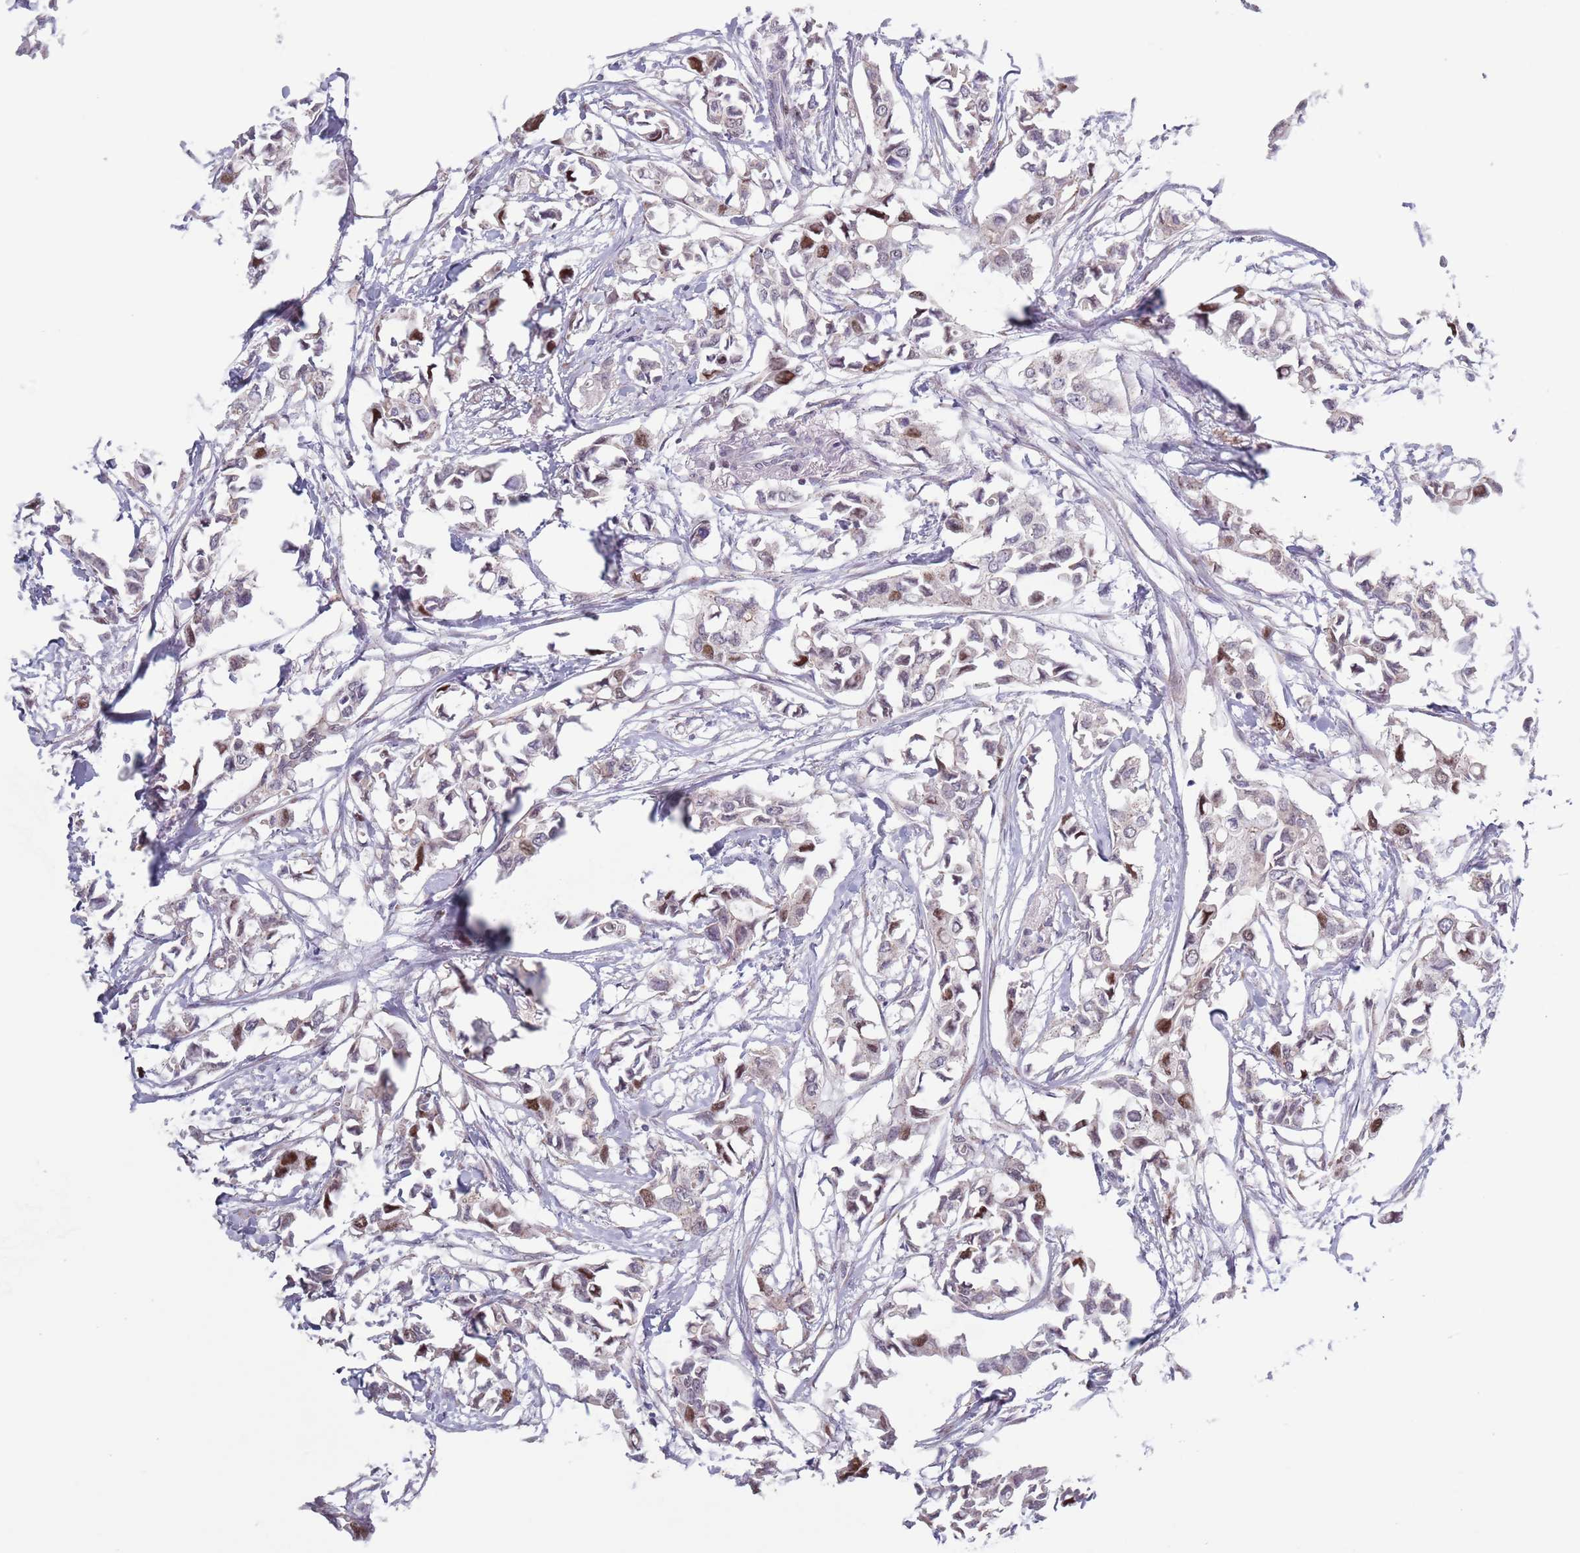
{"staining": {"intensity": "moderate", "quantity": "<25%", "location": "cytoplasmic/membranous,nuclear"}, "tissue": "breast cancer", "cell_type": "Tumor cells", "image_type": "cancer", "snomed": [{"axis": "morphology", "description": "Duct carcinoma"}, {"axis": "topography", "description": "Breast"}], "caption": "Tumor cells exhibit low levels of moderate cytoplasmic/membranous and nuclear positivity in about <25% of cells in human breast cancer (invasive ductal carcinoma). The staining is performed using DAB brown chromogen to label protein expression. The nuclei are counter-stained blue using hematoxylin.", "gene": "ZKSCAN2", "patient": {"sex": "female", "age": 41}}